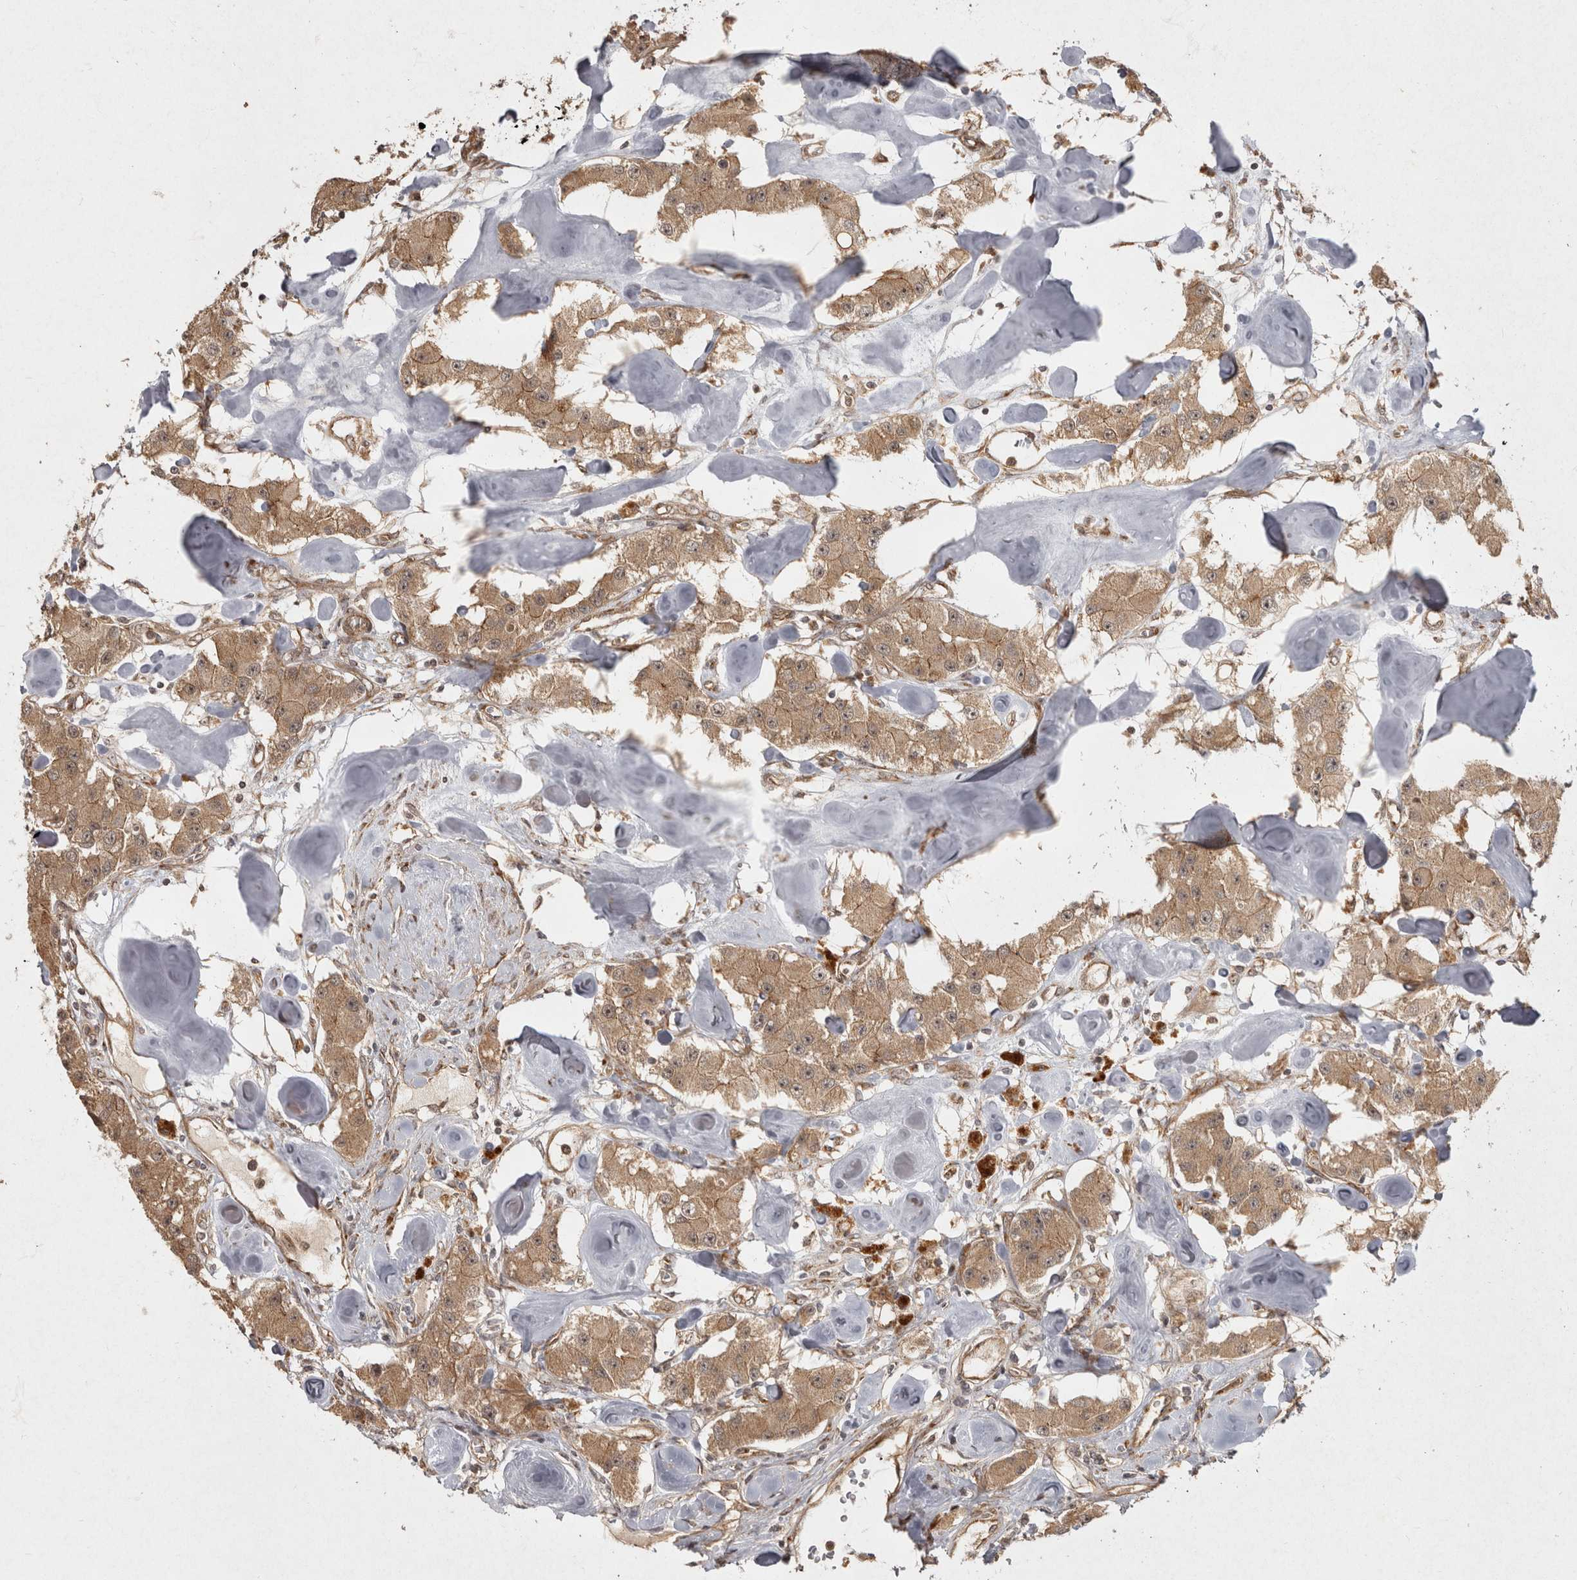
{"staining": {"intensity": "weak", "quantity": ">75%", "location": "cytoplasmic/membranous"}, "tissue": "carcinoid", "cell_type": "Tumor cells", "image_type": "cancer", "snomed": [{"axis": "morphology", "description": "Carcinoid, malignant, NOS"}, {"axis": "topography", "description": "Pancreas"}], "caption": "Weak cytoplasmic/membranous expression for a protein is present in about >75% of tumor cells of carcinoid using IHC.", "gene": "CAMSAP2", "patient": {"sex": "male", "age": 41}}